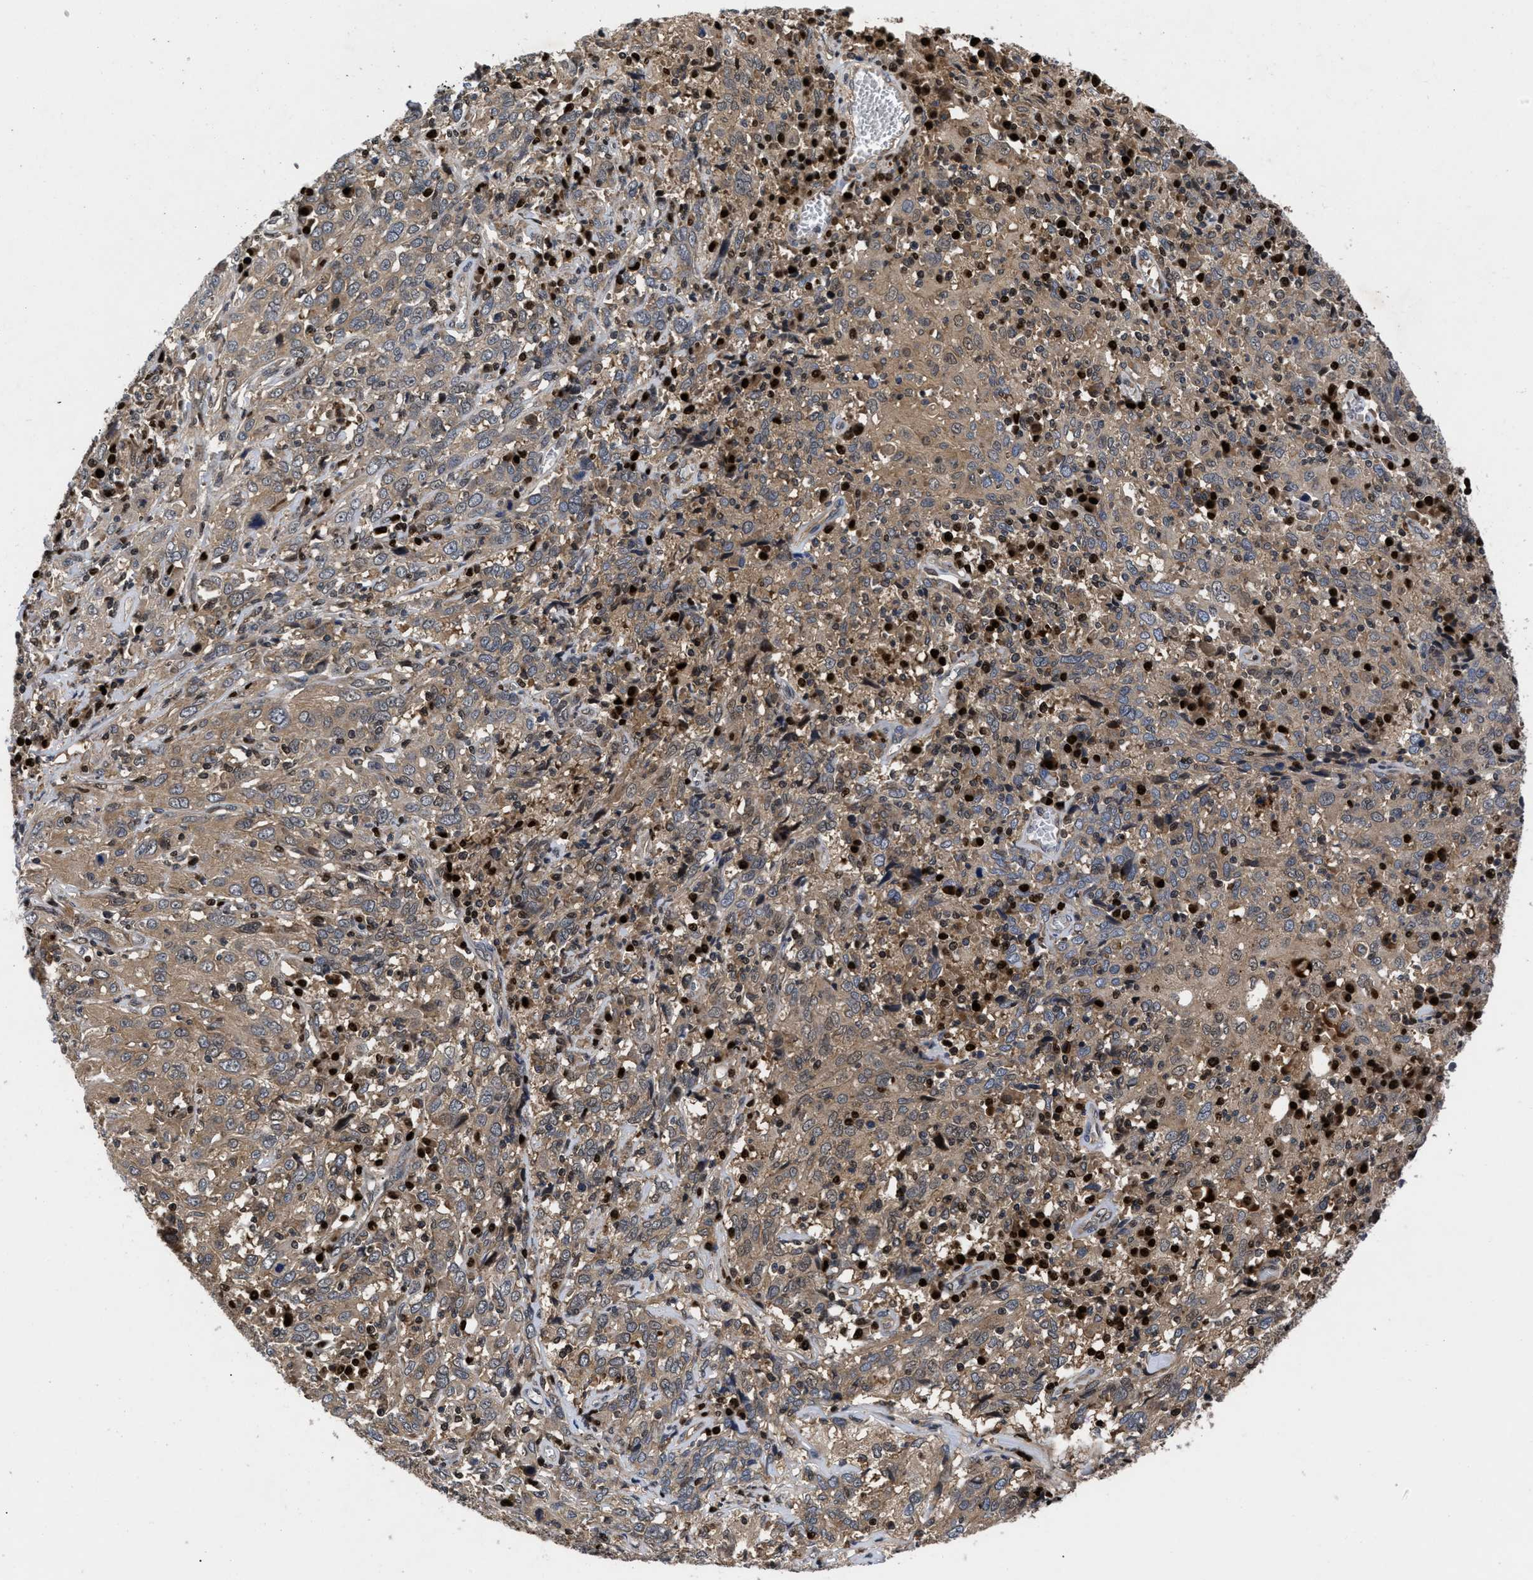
{"staining": {"intensity": "moderate", "quantity": ">75%", "location": "cytoplasmic/membranous"}, "tissue": "cervical cancer", "cell_type": "Tumor cells", "image_type": "cancer", "snomed": [{"axis": "morphology", "description": "Squamous cell carcinoma, NOS"}, {"axis": "topography", "description": "Cervix"}], "caption": "Immunohistochemistry (IHC) (DAB (3,3'-diaminobenzidine)) staining of cervical cancer exhibits moderate cytoplasmic/membranous protein positivity in approximately >75% of tumor cells.", "gene": "FAM200A", "patient": {"sex": "female", "age": 46}}